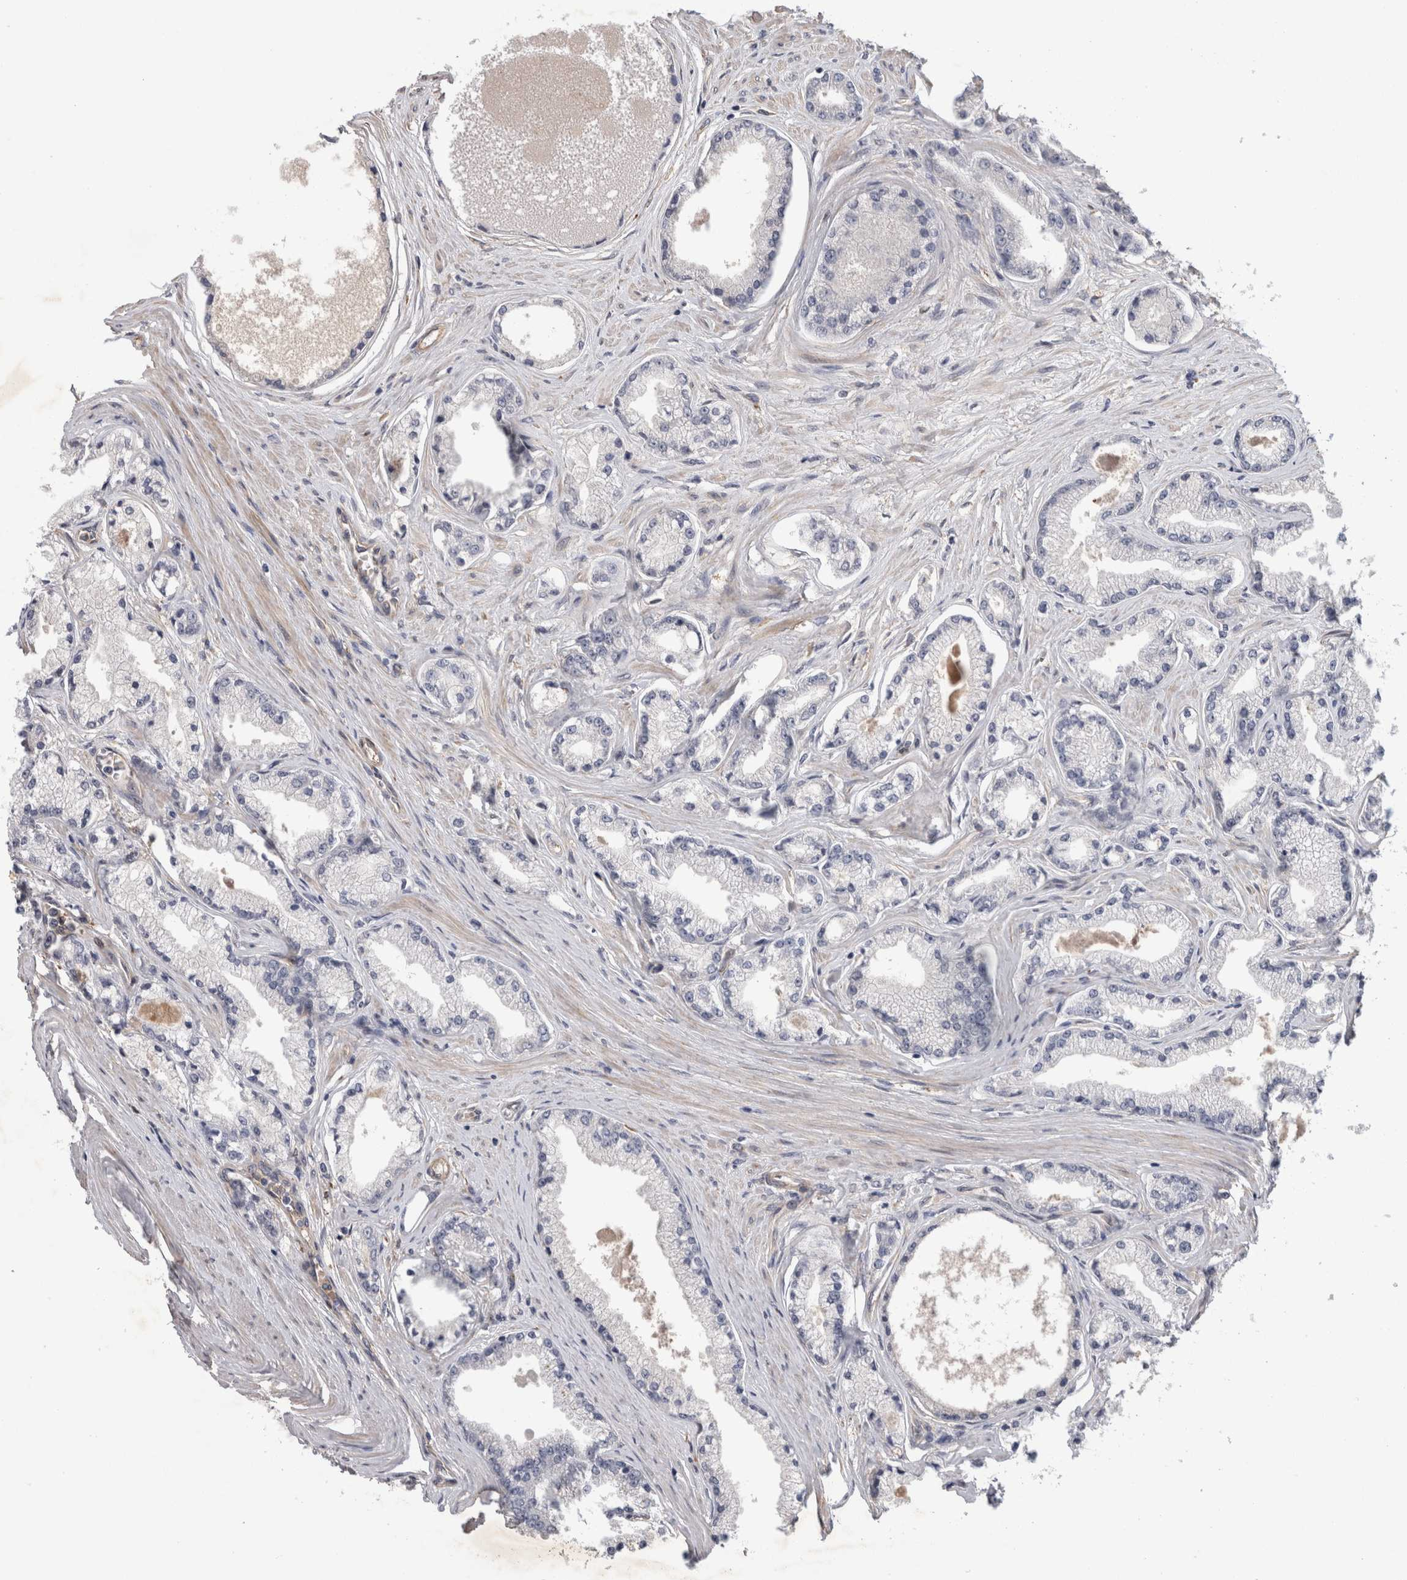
{"staining": {"intensity": "negative", "quantity": "none", "location": "none"}, "tissue": "prostate cancer", "cell_type": "Tumor cells", "image_type": "cancer", "snomed": [{"axis": "morphology", "description": "Adenocarcinoma, High grade"}, {"axis": "topography", "description": "Prostate"}], "caption": "Tumor cells are negative for brown protein staining in adenocarcinoma (high-grade) (prostate). (IHC, brightfield microscopy, high magnification).", "gene": "ANKFY1", "patient": {"sex": "male", "age": 71}}